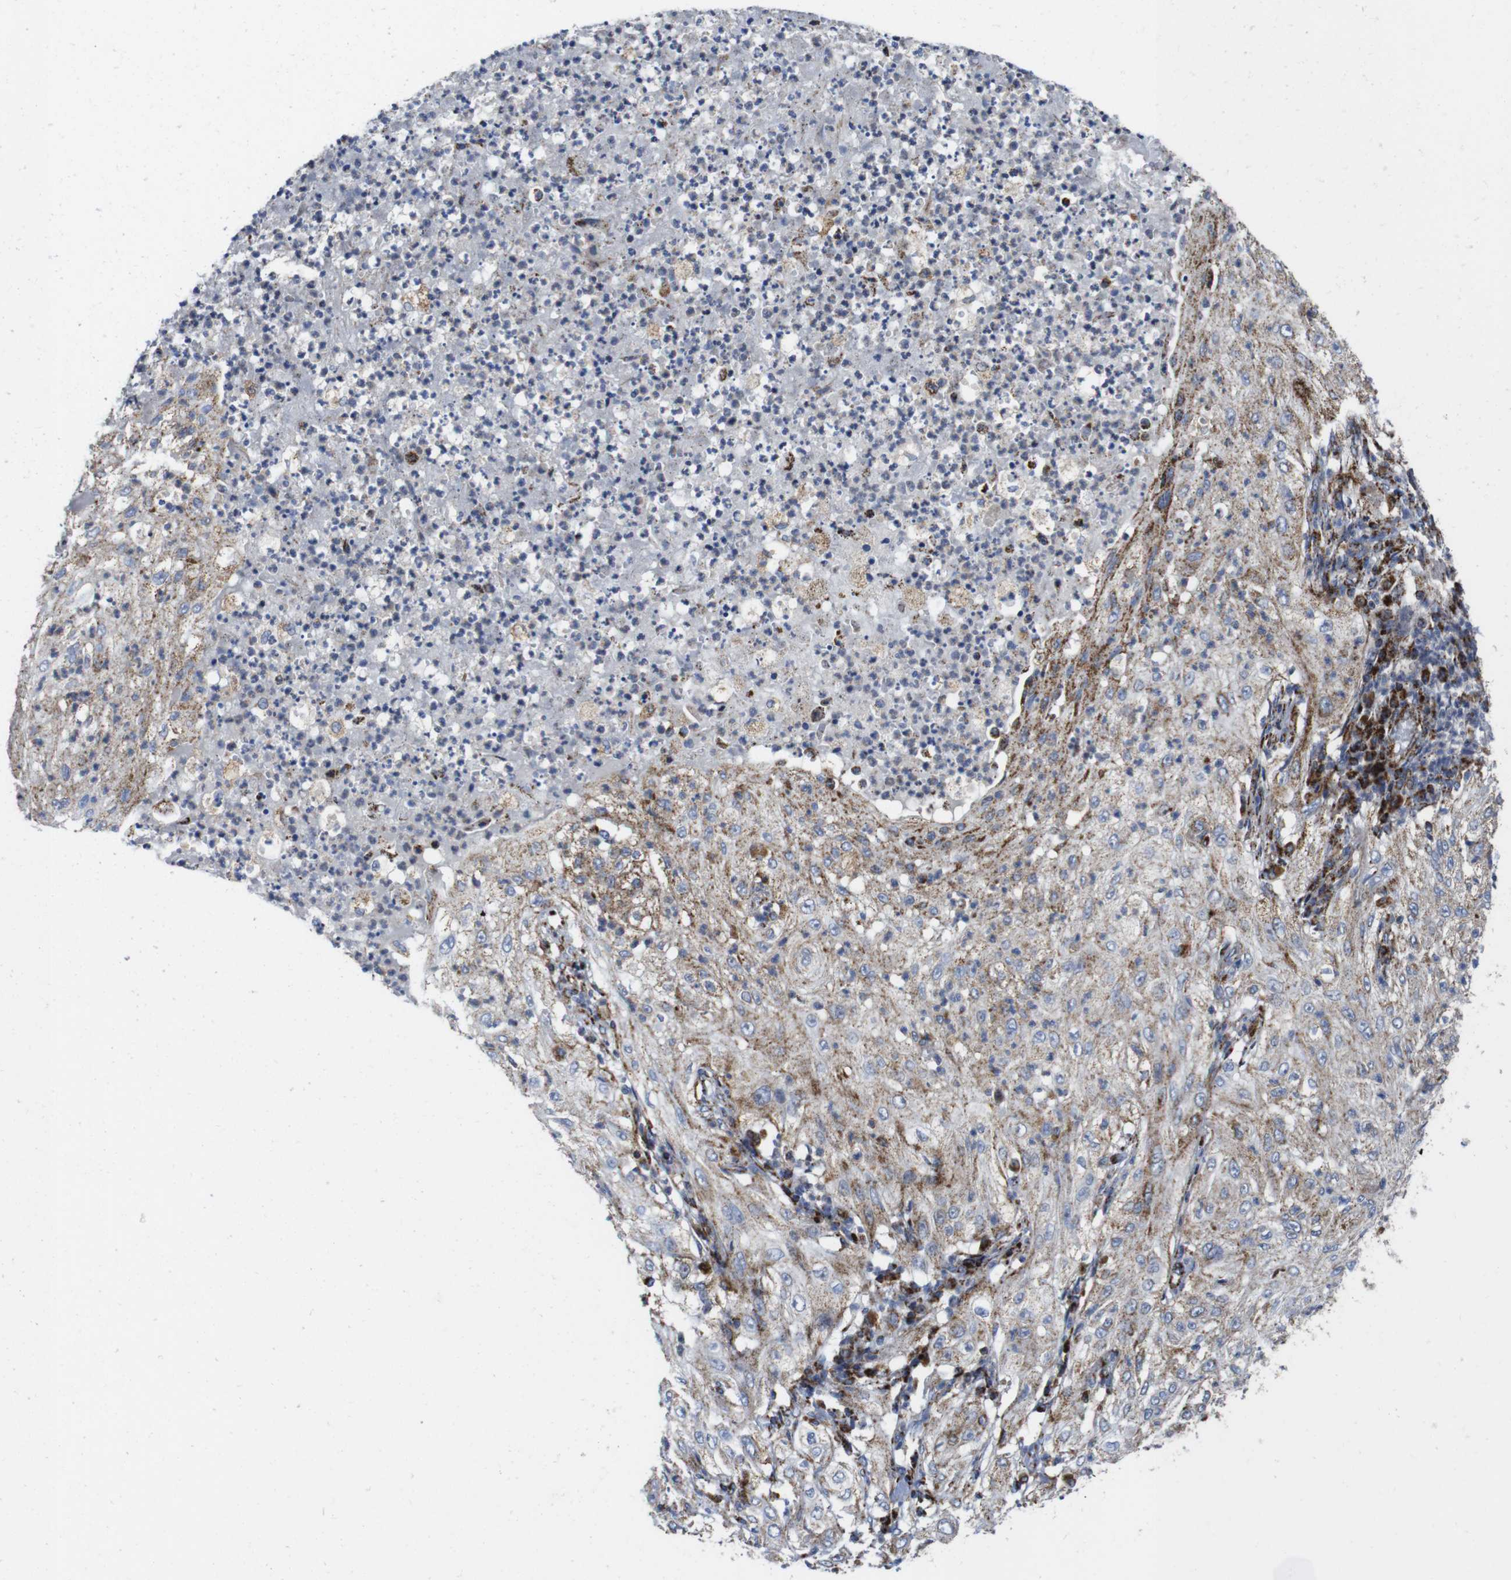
{"staining": {"intensity": "moderate", "quantity": "<25%", "location": "cytoplasmic/membranous"}, "tissue": "lung cancer", "cell_type": "Tumor cells", "image_type": "cancer", "snomed": [{"axis": "morphology", "description": "Inflammation, NOS"}, {"axis": "morphology", "description": "Squamous cell carcinoma, NOS"}, {"axis": "topography", "description": "Lymph node"}, {"axis": "topography", "description": "Soft tissue"}, {"axis": "topography", "description": "Lung"}], "caption": "DAB (3,3'-diaminobenzidine) immunohistochemical staining of human squamous cell carcinoma (lung) reveals moderate cytoplasmic/membranous protein staining in about <25% of tumor cells.", "gene": "TMEM192", "patient": {"sex": "male", "age": 66}}